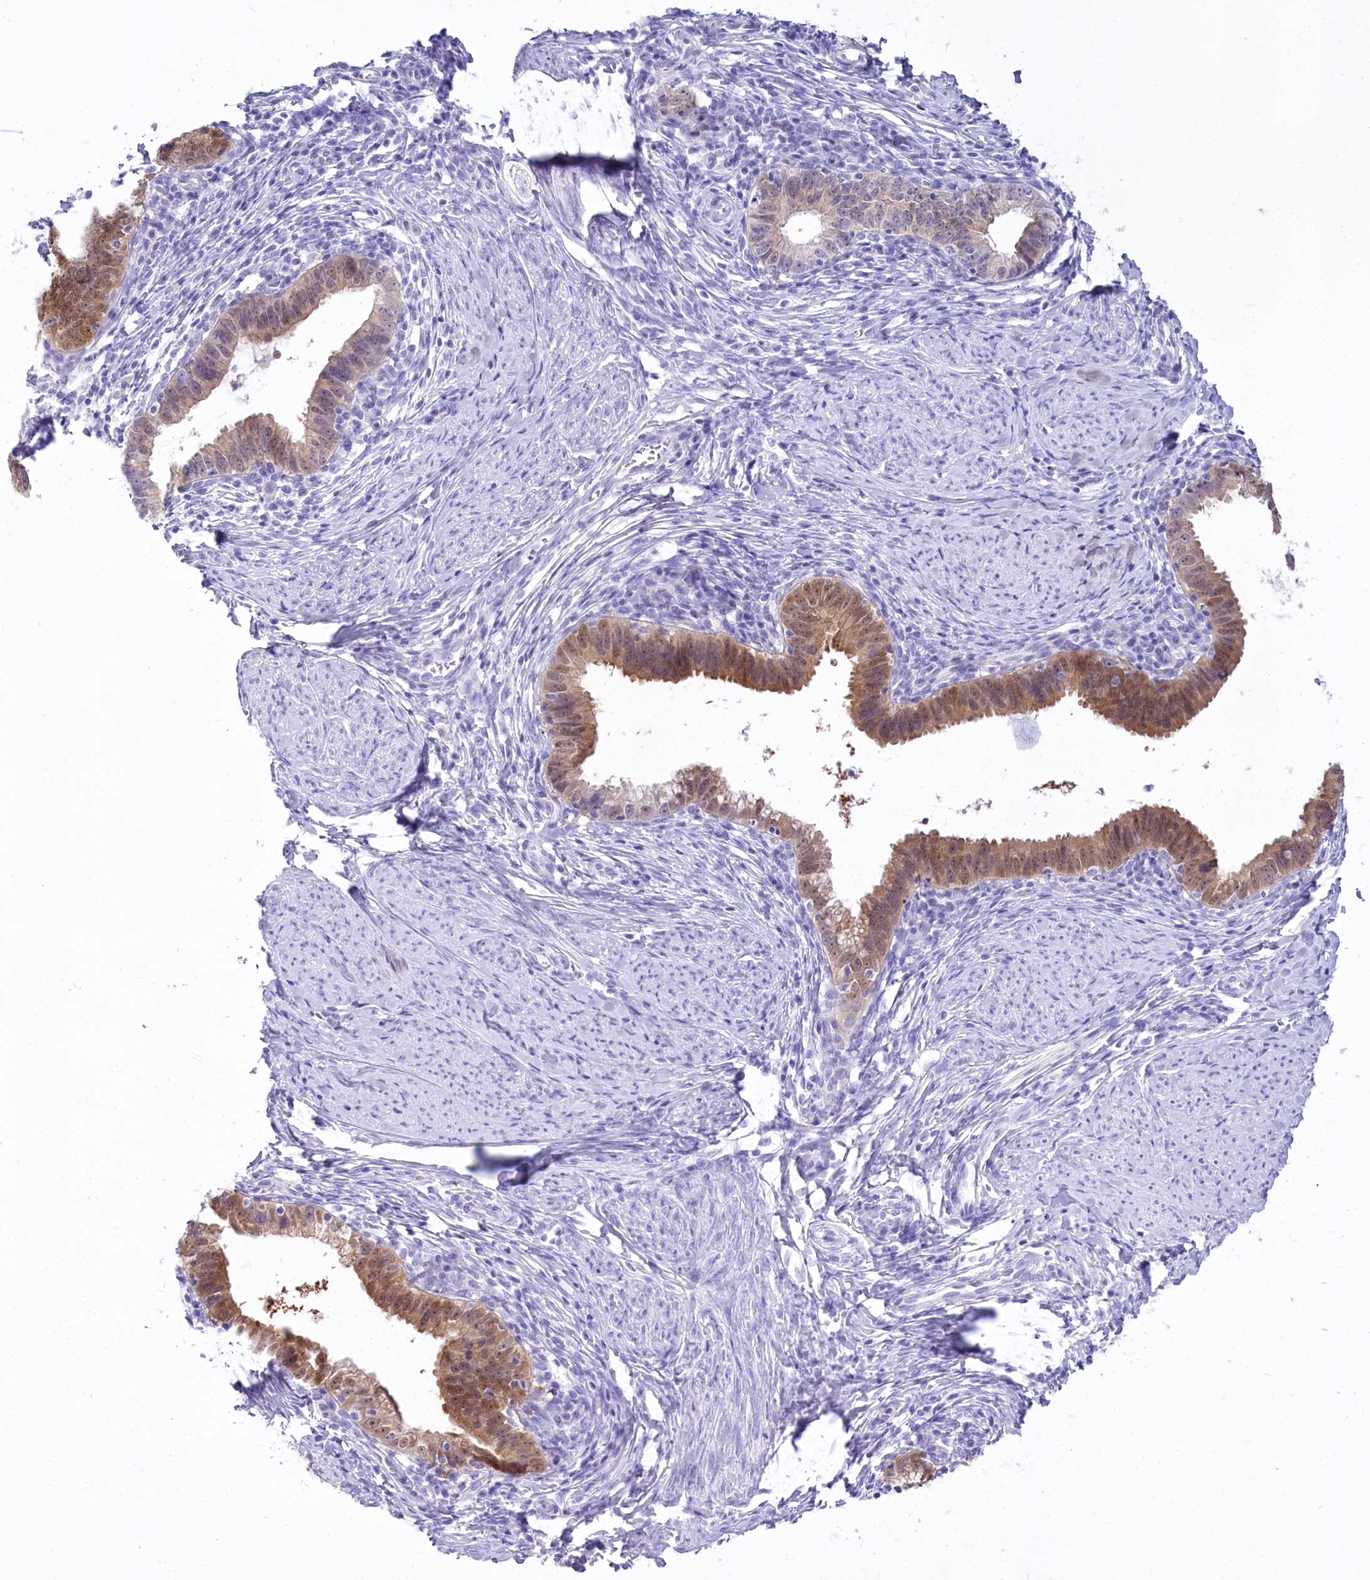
{"staining": {"intensity": "moderate", "quantity": "25%-75%", "location": "cytoplasmic/membranous,nuclear"}, "tissue": "cervical cancer", "cell_type": "Tumor cells", "image_type": "cancer", "snomed": [{"axis": "morphology", "description": "Adenocarcinoma, NOS"}, {"axis": "topography", "description": "Cervix"}], "caption": "Moderate cytoplasmic/membranous and nuclear positivity is present in approximately 25%-75% of tumor cells in cervical cancer.", "gene": "PBLD", "patient": {"sex": "female", "age": 36}}